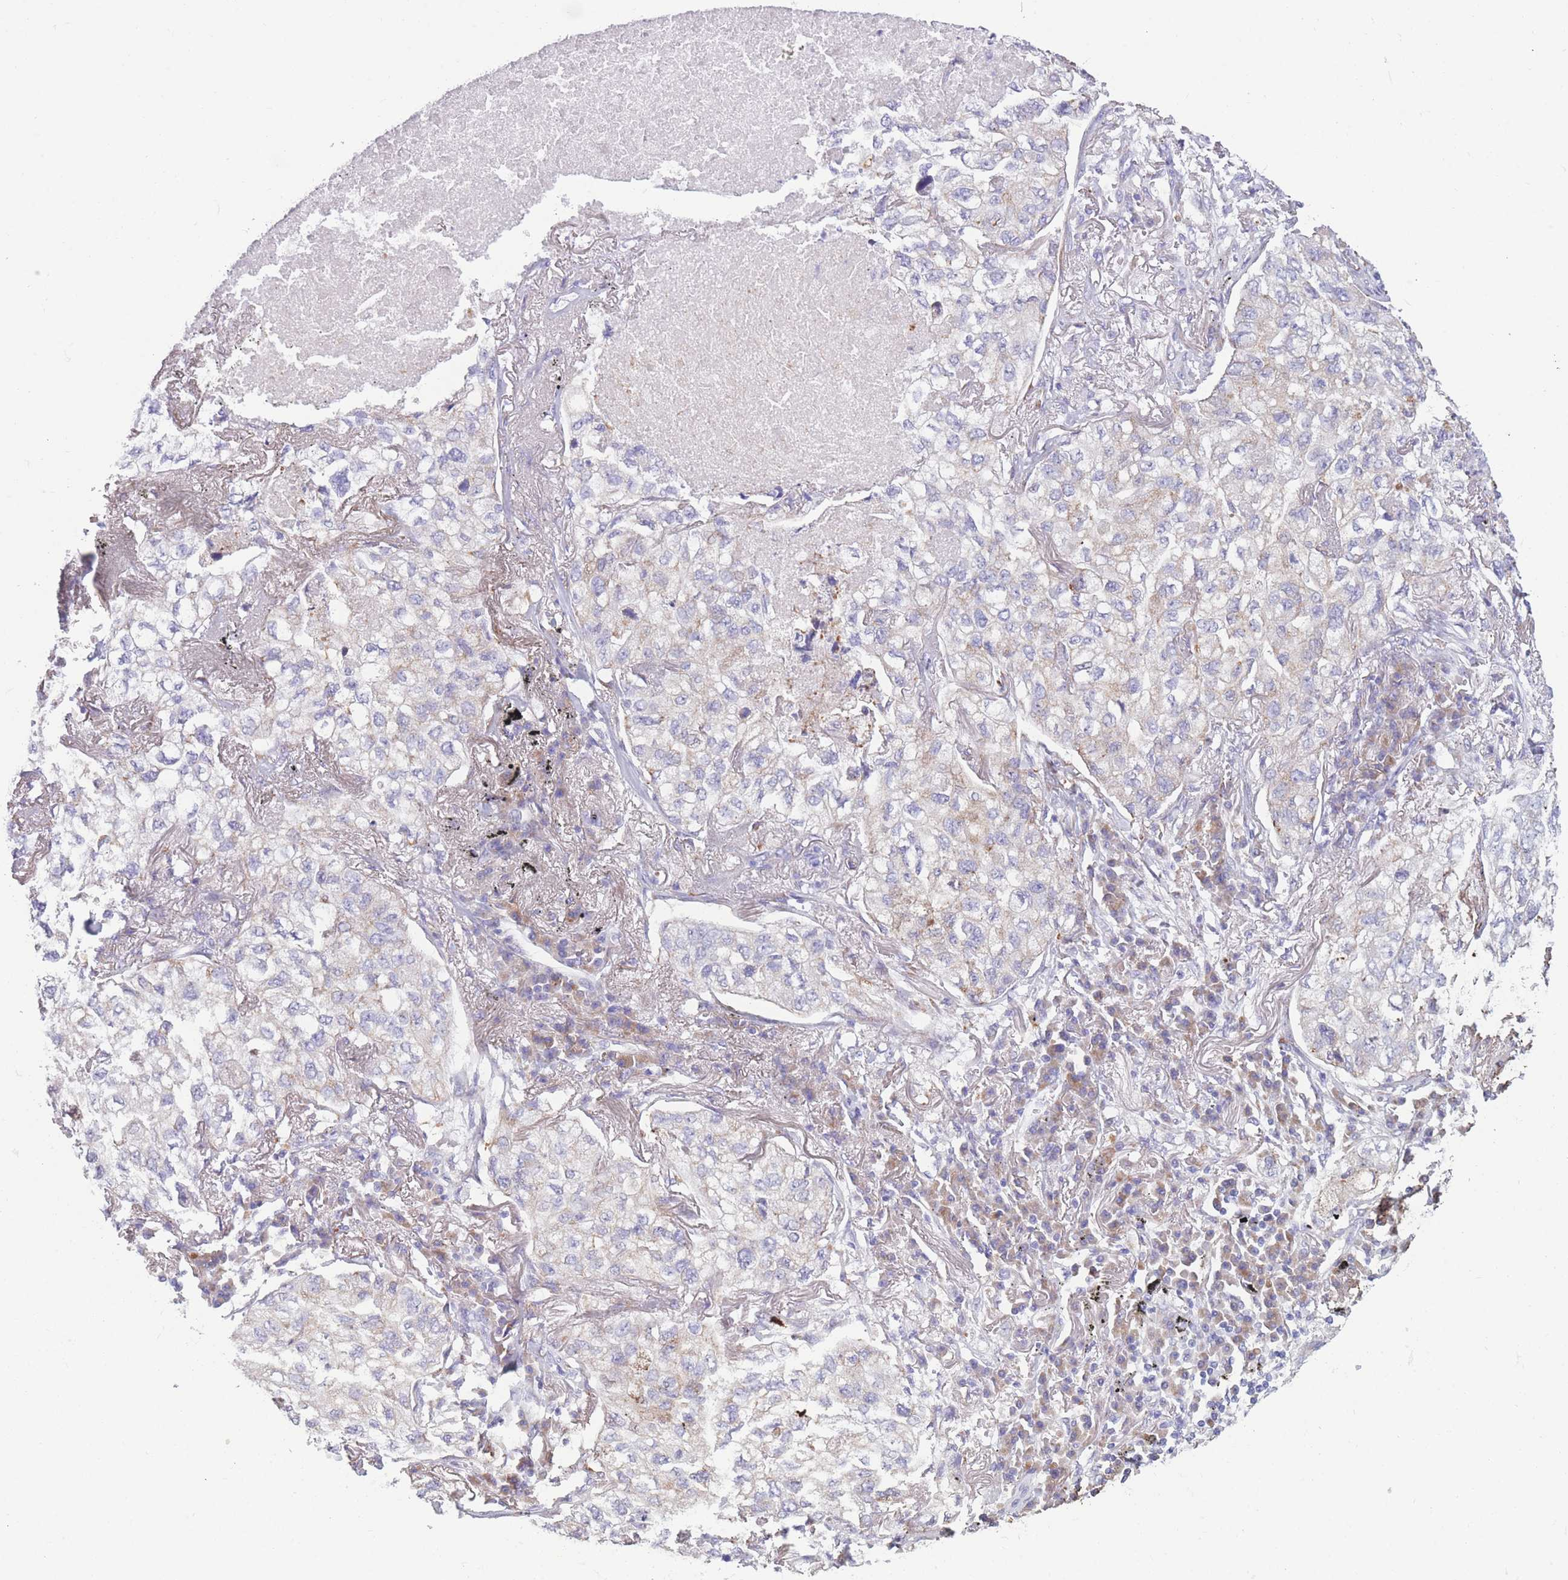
{"staining": {"intensity": "negative", "quantity": "none", "location": "none"}, "tissue": "lung cancer", "cell_type": "Tumor cells", "image_type": "cancer", "snomed": [{"axis": "morphology", "description": "Adenocarcinoma, NOS"}, {"axis": "topography", "description": "Lung"}], "caption": "Human adenocarcinoma (lung) stained for a protein using immunohistochemistry reveals no positivity in tumor cells.", "gene": "COL27A1", "patient": {"sex": "male", "age": 65}}